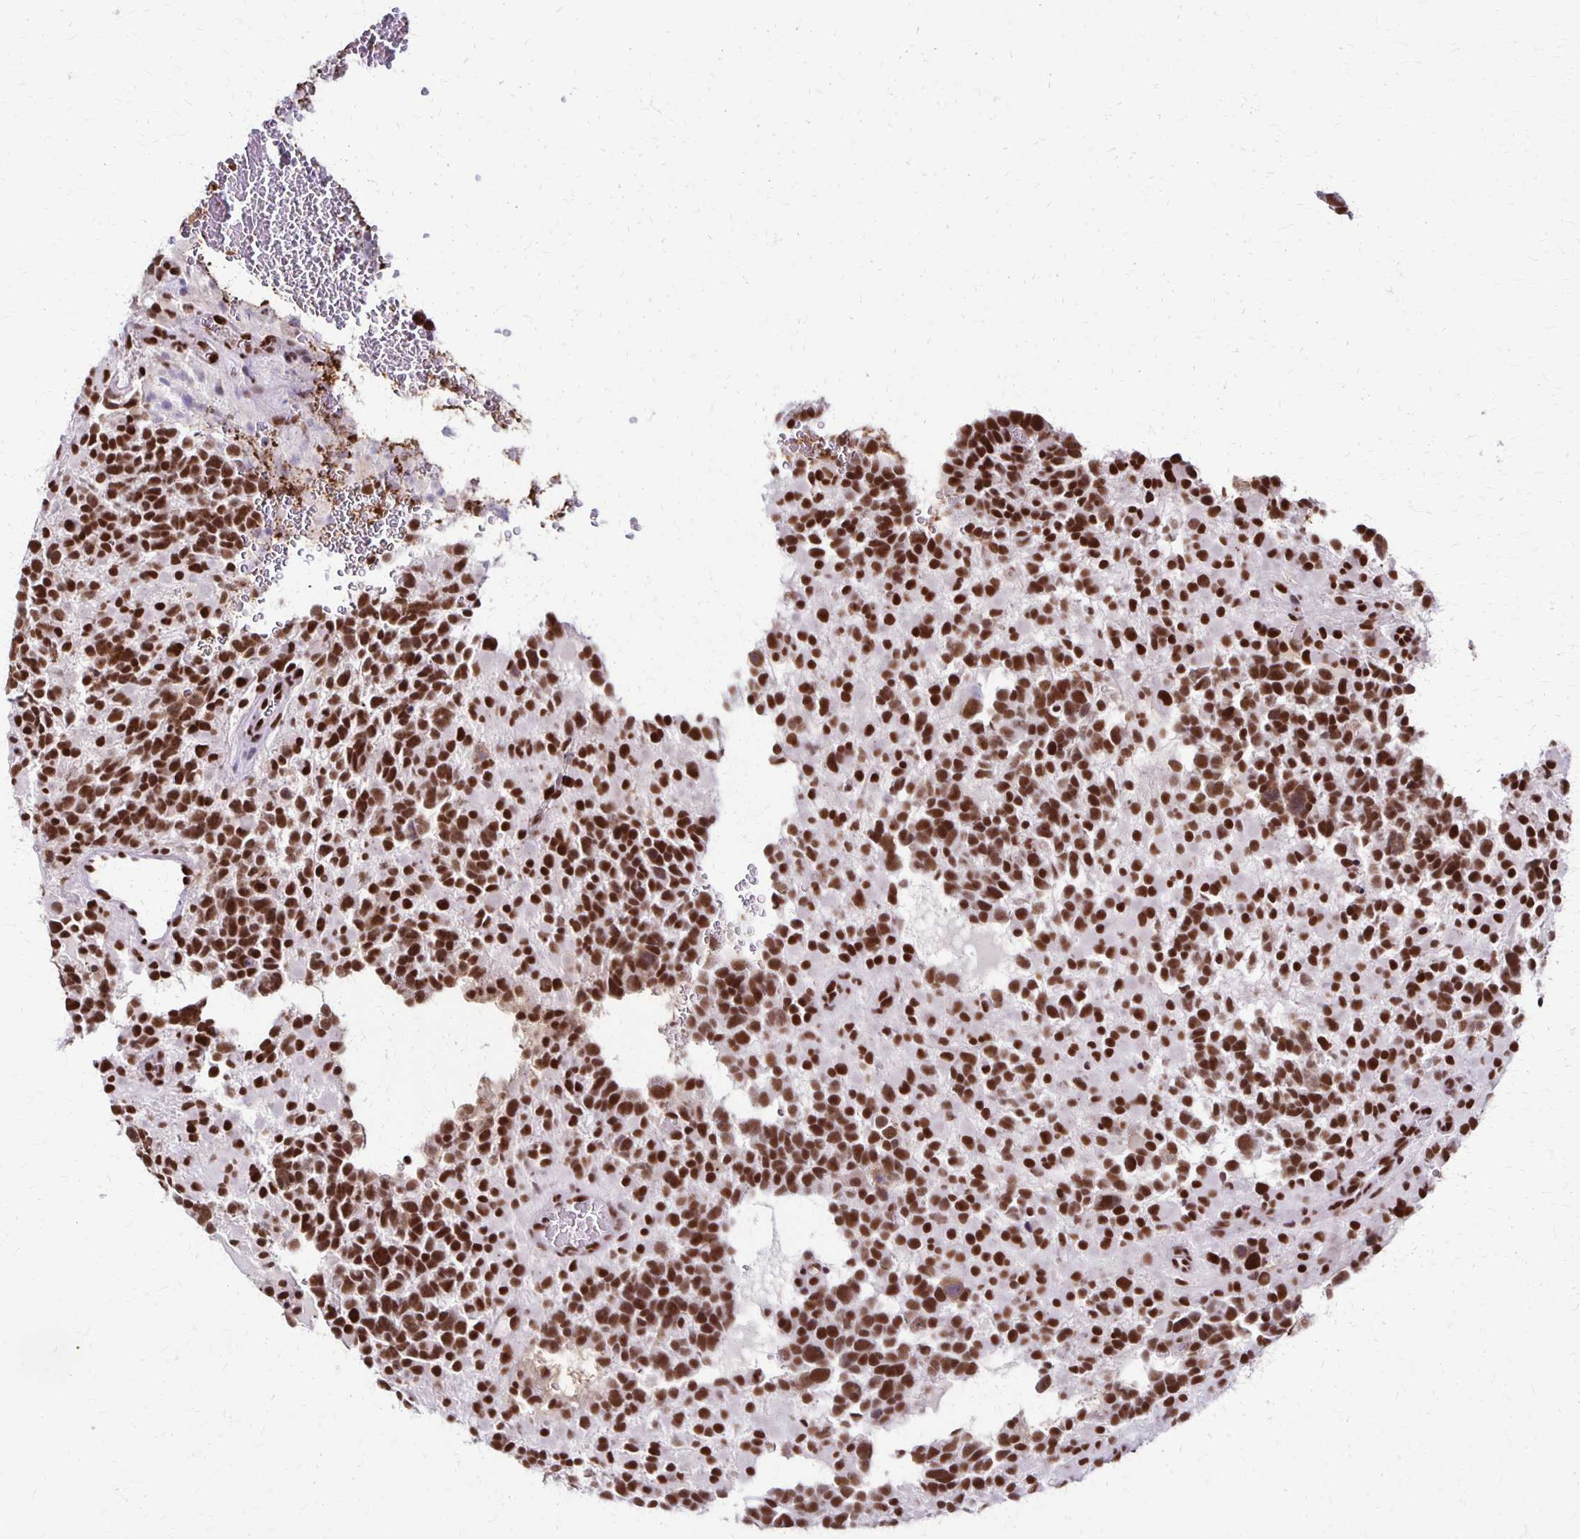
{"staining": {"intensity": "strong", "quantity": ">75%", "location": "nuclear"}, "tissue": "glioma", "cell_type": "Tumor cells", "image_type": "cancer", "snomed": [{"axis": "morphology", "description": "Glioma, malignant, High grade"}, {"axis": "topography", "description": "Brain"}], "caption": "Immunohistochemistry (DAB) staining of human glioma displays strong nuclear protein expression in about >75% of tumor cells. (DAB (3,3'-diaminobenzidine) IHC with brightfield microscopy, high magnification).", "gene": "XRCC6", "patient": {"sex": "female", "age": 40}}